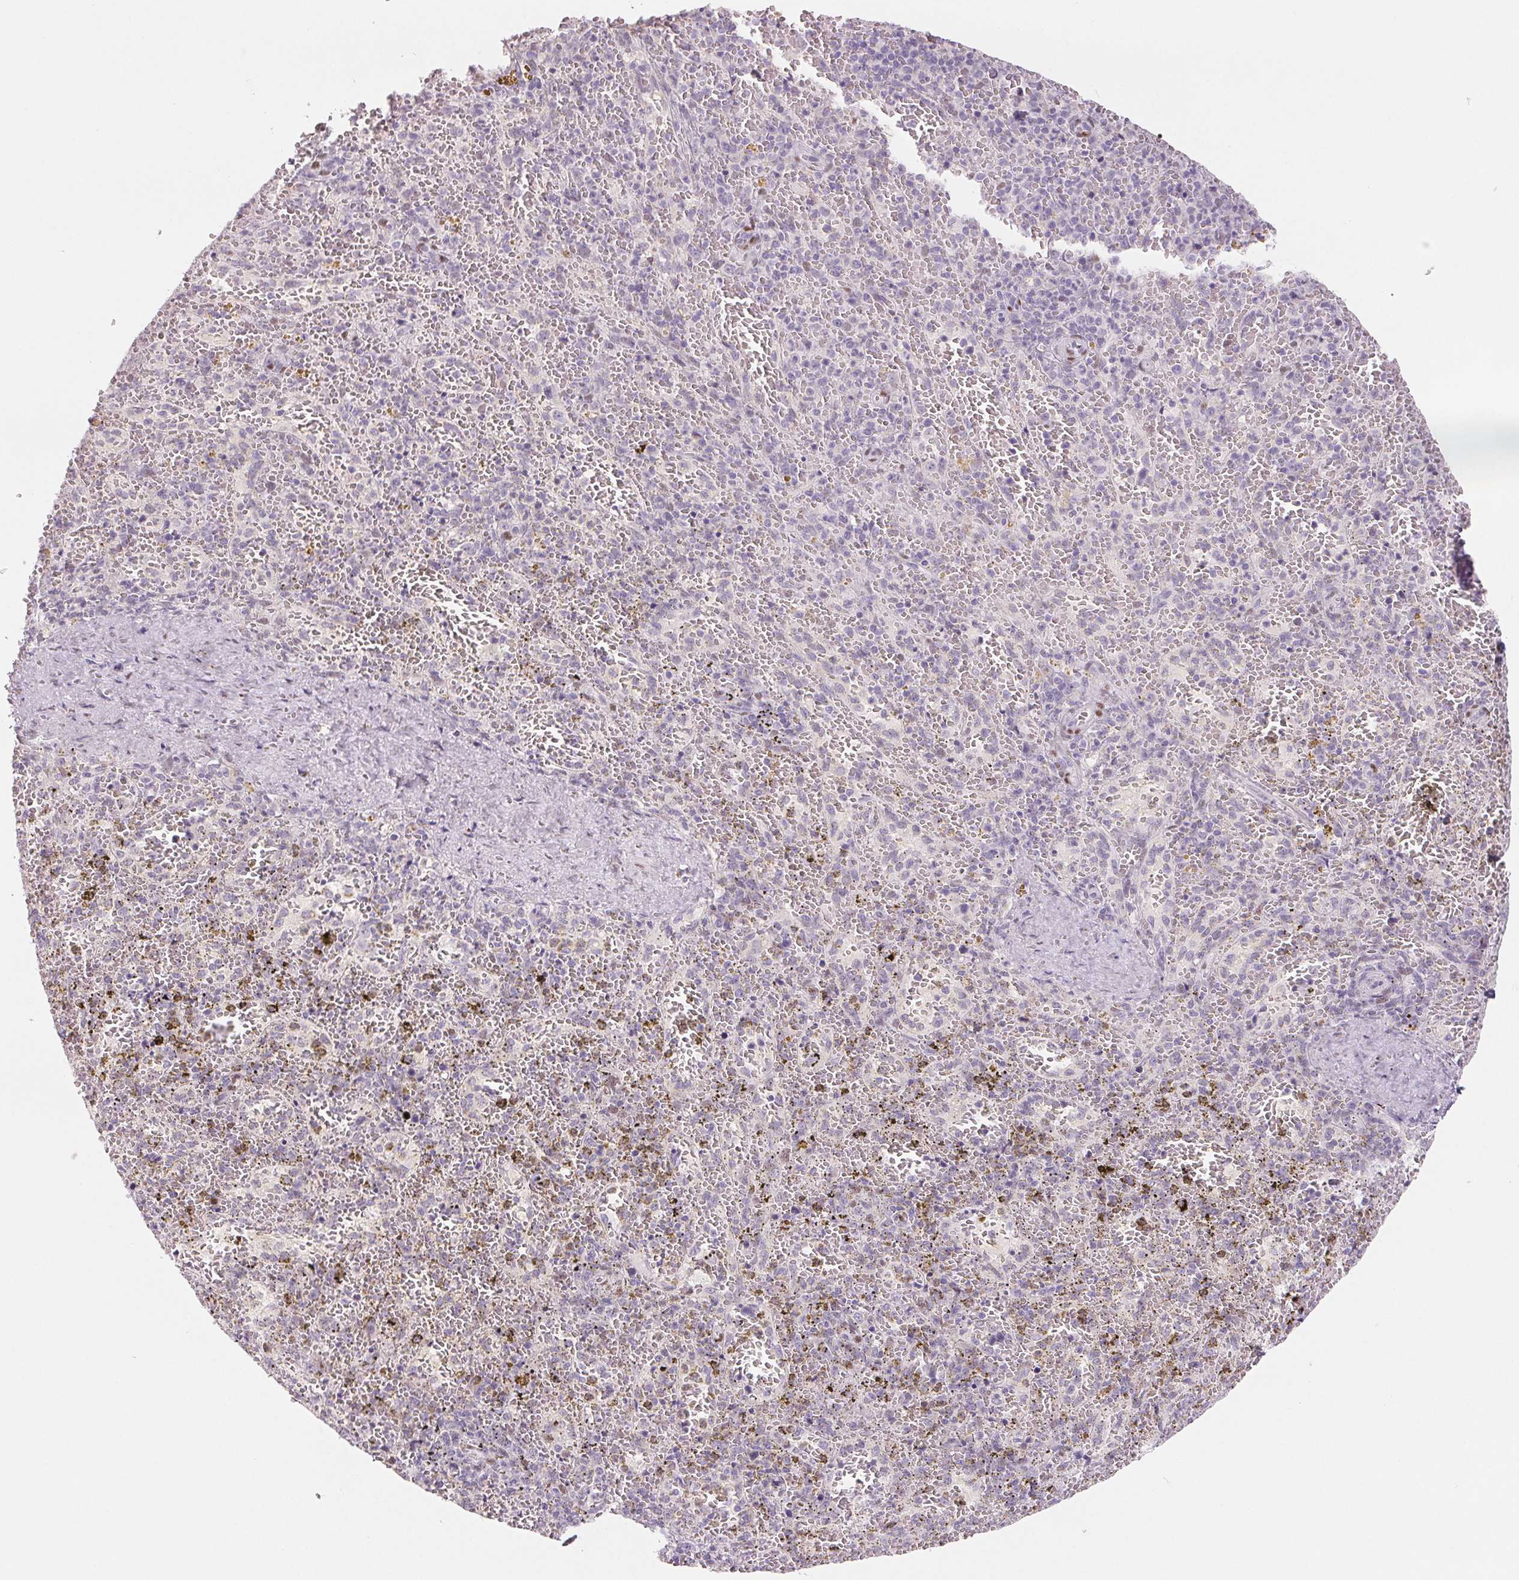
{"staining": {"intensity": "negative", "quantity": "none", "location": "none"}, "tissue": "spleen", "cell_type": "Cells in red pulp", "image_type": "normal", "snomed": [{"axis": "morphology", "description": "Normal tissue, NOS"}, {"axis": "topography", "description": "Spleen"}], "caption": "This is an immunohistochemistry (IHC) image of normal human spleen. There is no positivity in cells in red pulp.", "gene": "SMARCD3", "patient": {"sex": "female", "age": 50}}